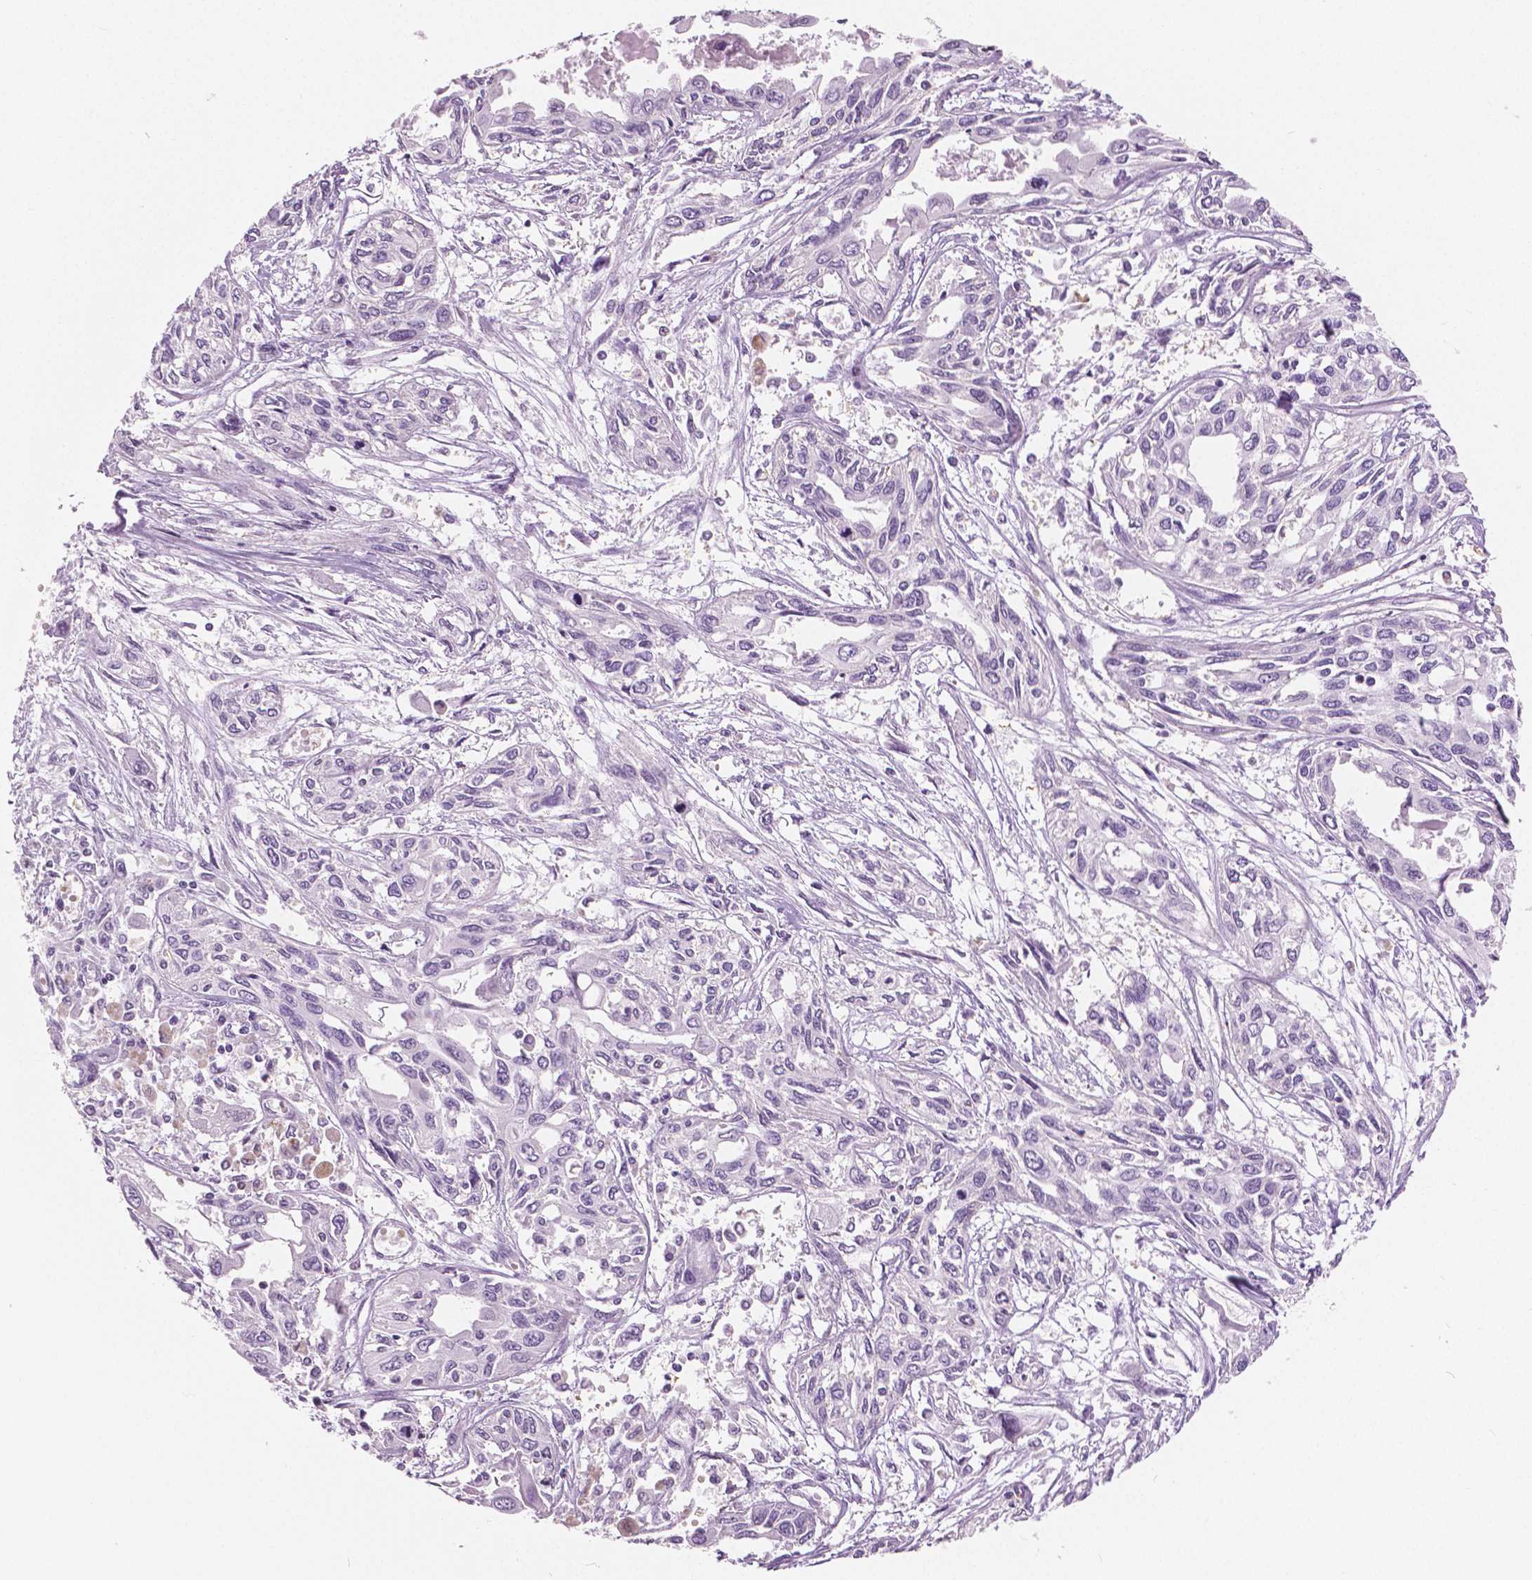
{"staining": {"intensity": "negative", "quantity": "none", "location": "none"}, "tissue": "pancreatic cancer", "cell_type": "Tumor cells", "image_type": "cancer", "snomed": [{"axis": "morphology", "description": "Adenocarcinoma, NOS"}, {"axis": "topography", "description": "Pancreas"}], "caption": "This is an immunohistochemistry histopathology image of human adenocarcinoma (pancreatic). There is no expression in tumor cells.", "gene": "GALM", "patient": {"sex": "female", "age": 55}}